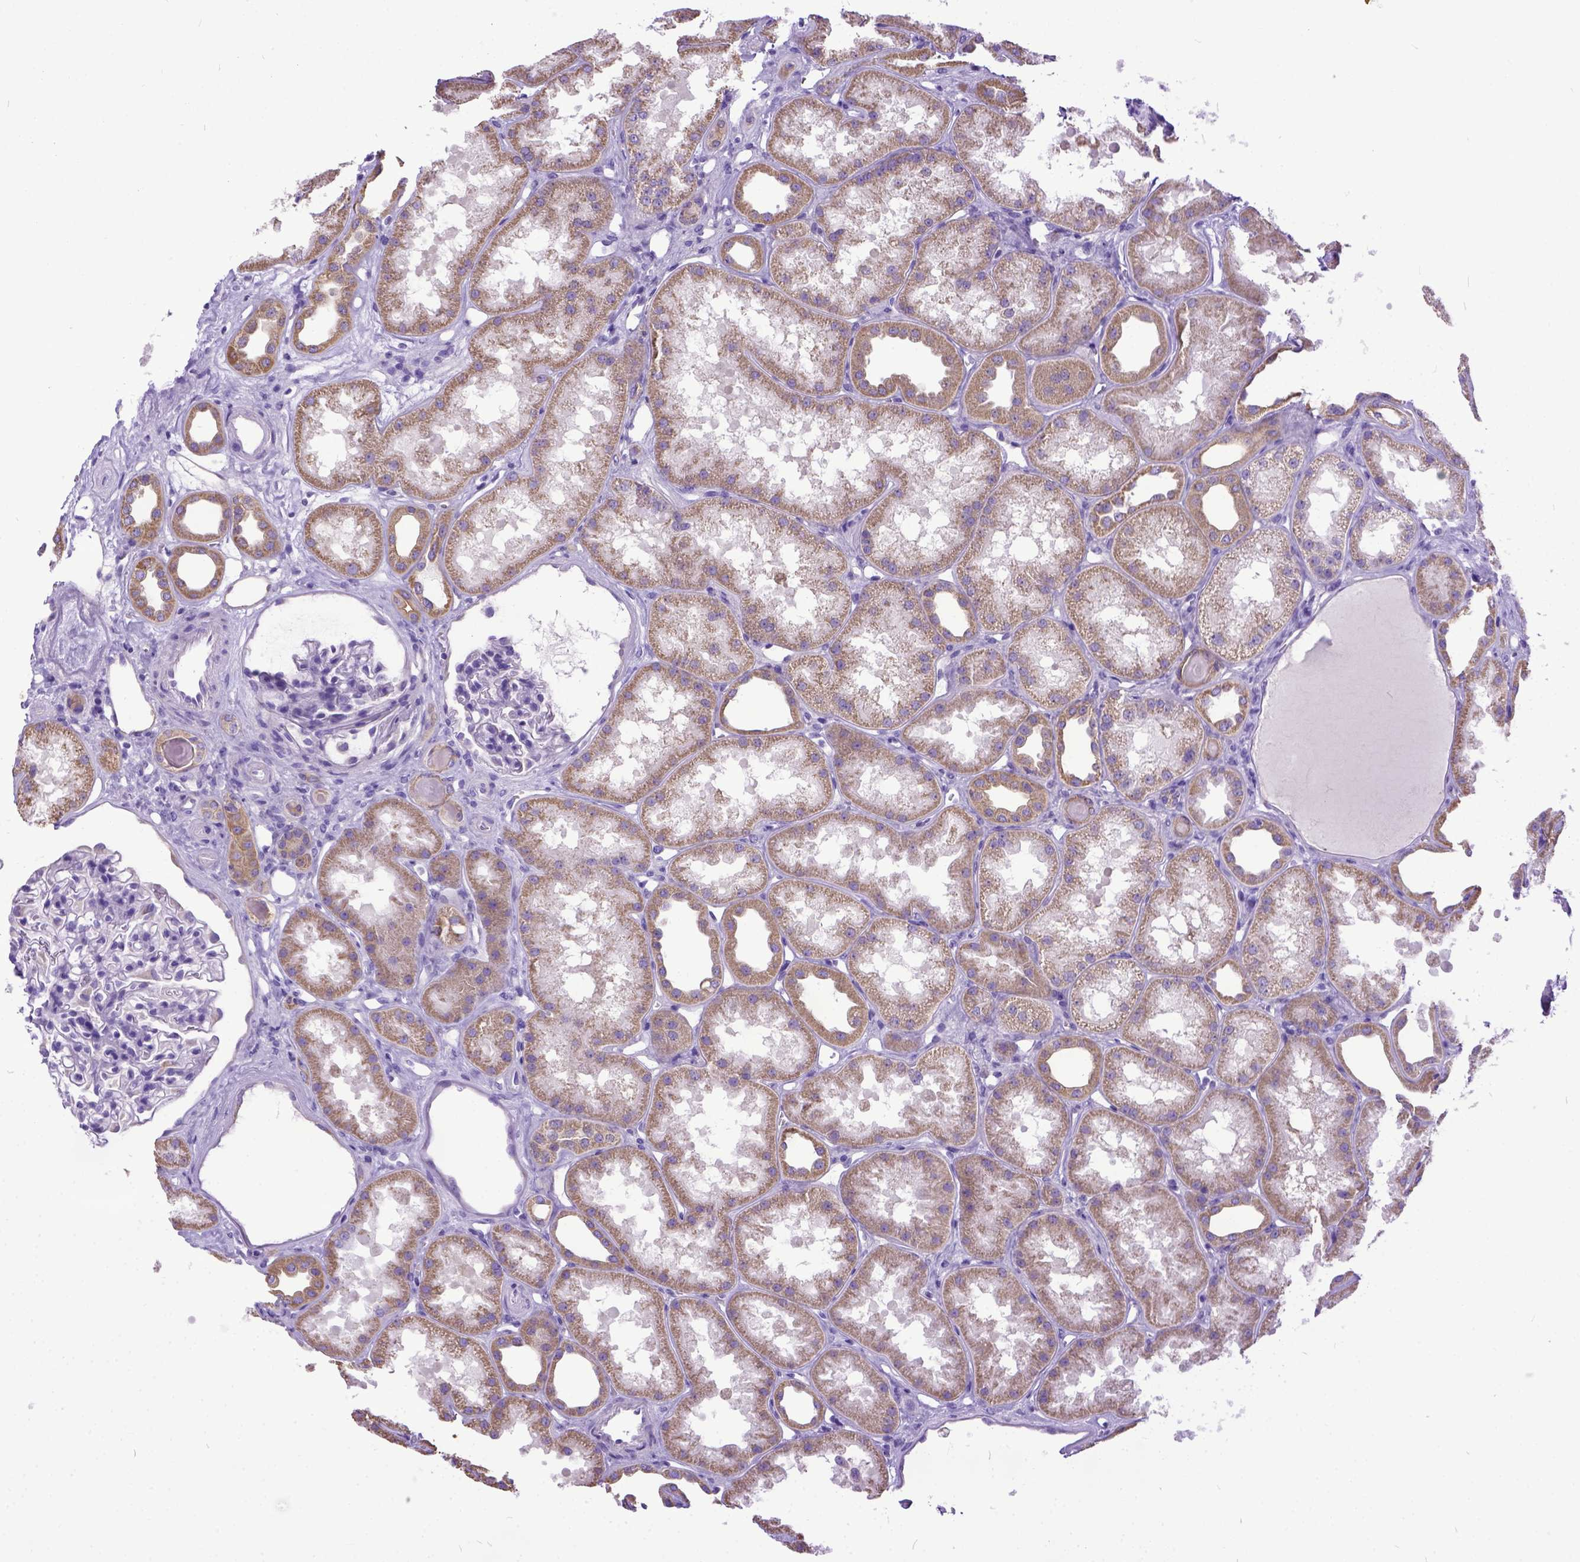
{"staining": {"intensity": "negative", "quantity": "none", "location": "none"}, "tissue": "kidney", "cell_type": "Cells in glomeruli", "image_type": "normal", "snomed": [{"axis": "morphology", "description": "Normal tissue, NOS"}, {"axis": "topography", "description": "Kidney"}], "caption": "Immunohistochemistry (IHC) of benign kidney exhibits no positivity in cells in glomeruli.", "gene": "PPL", "patient": {"sex": "male", "age": 61}}